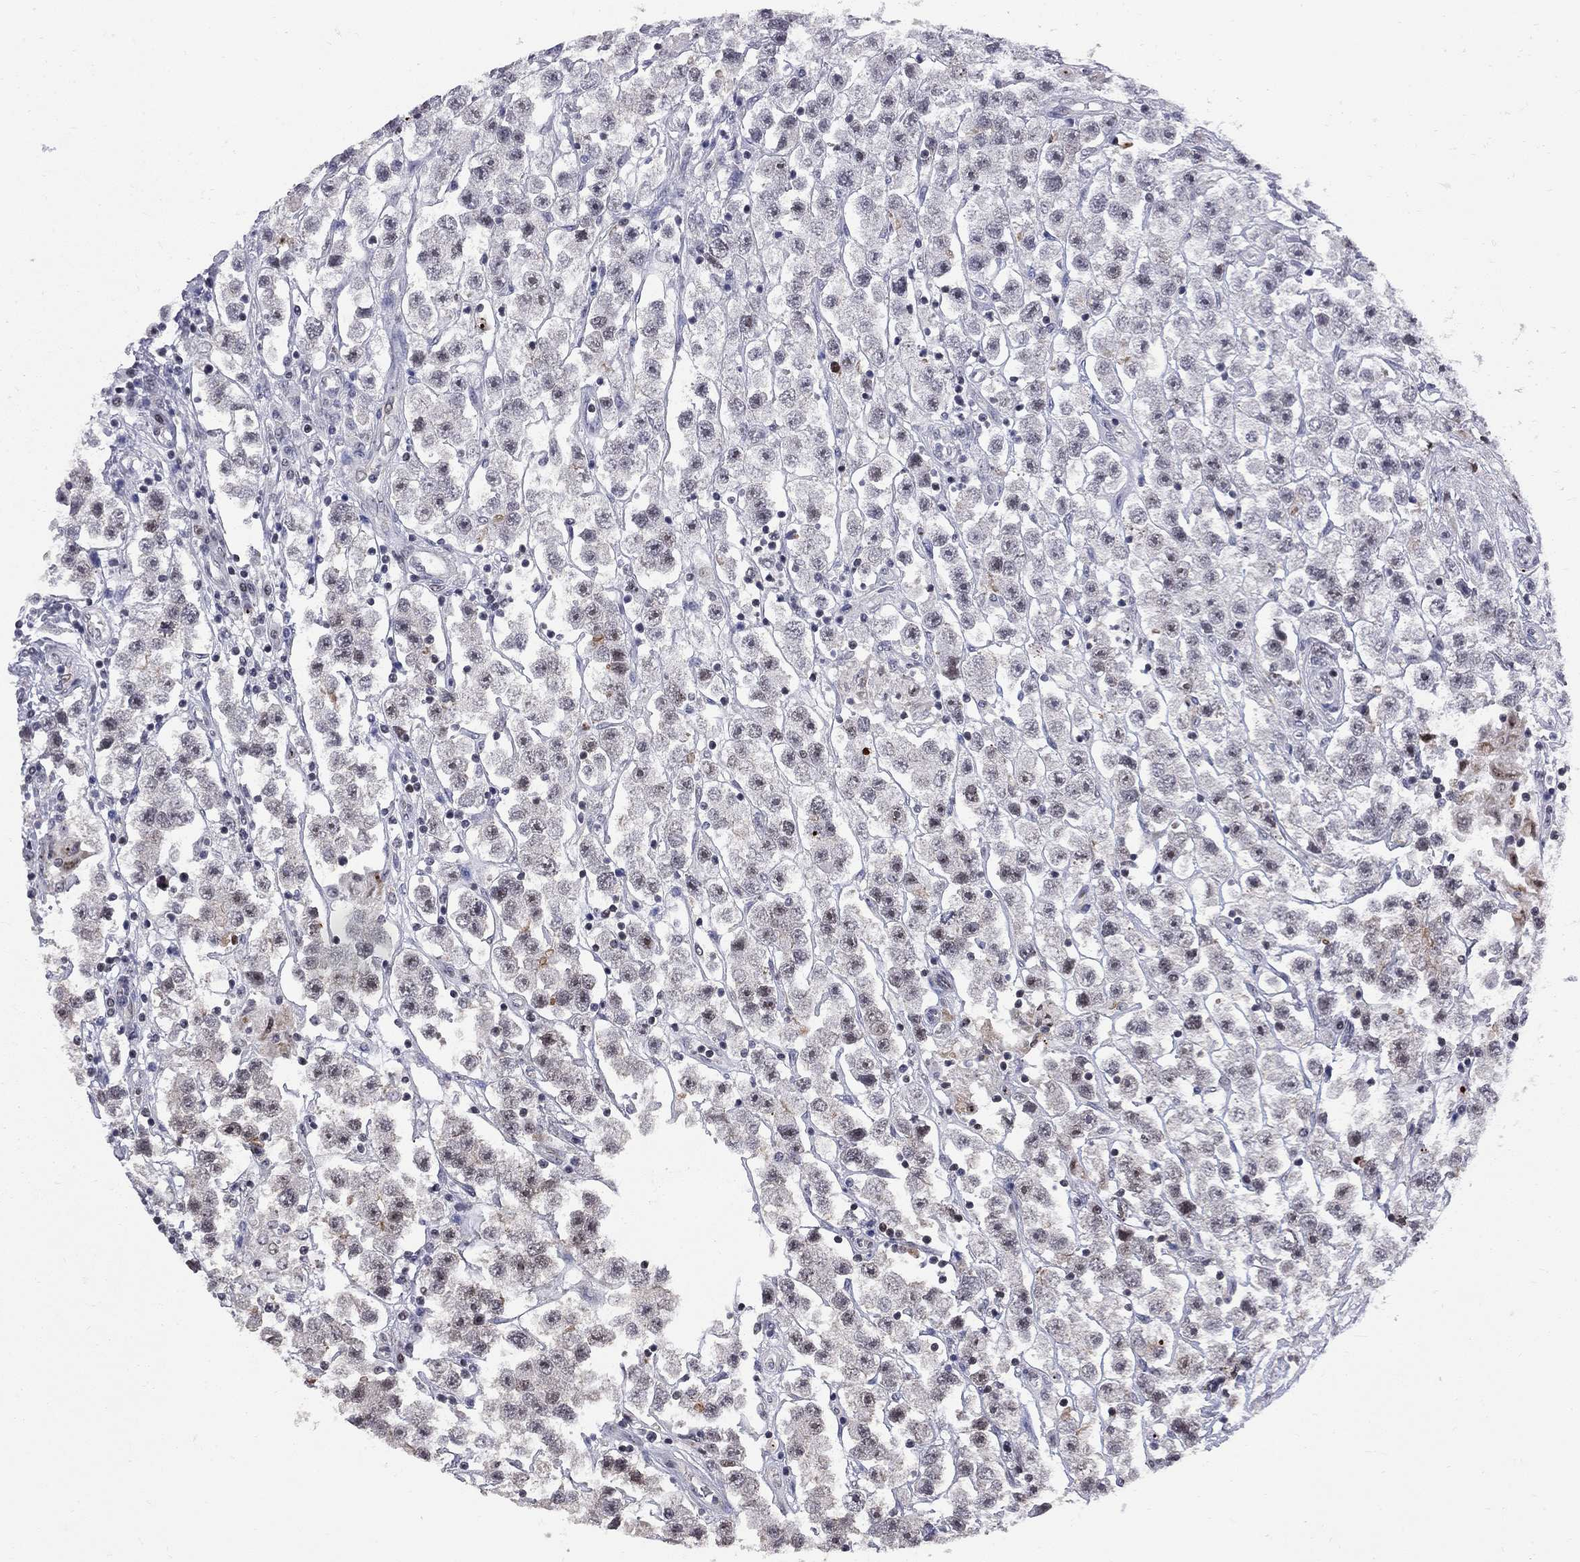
{"staining": {"intensity": "moderate", "quantity": "<25%", "location": "nuclear"}, "tissue": "testis cancer", "cell_type": "Tumor cells", "image_type": "cancer", "snomed": [{"axis": "morphology", "description": "Seminoma, NOS"}, {"axis": "topography", "description": "Testis"}], "caption": "DAB (3,3'-diaminobenzidine) immunohistochemical staining of human seminoma (testis) demonstrates moderate nuclear protein staining in approximately <25% of tumor cells.", "gene": "DHX33", "patient": {"sex": "male", "age": 45}}